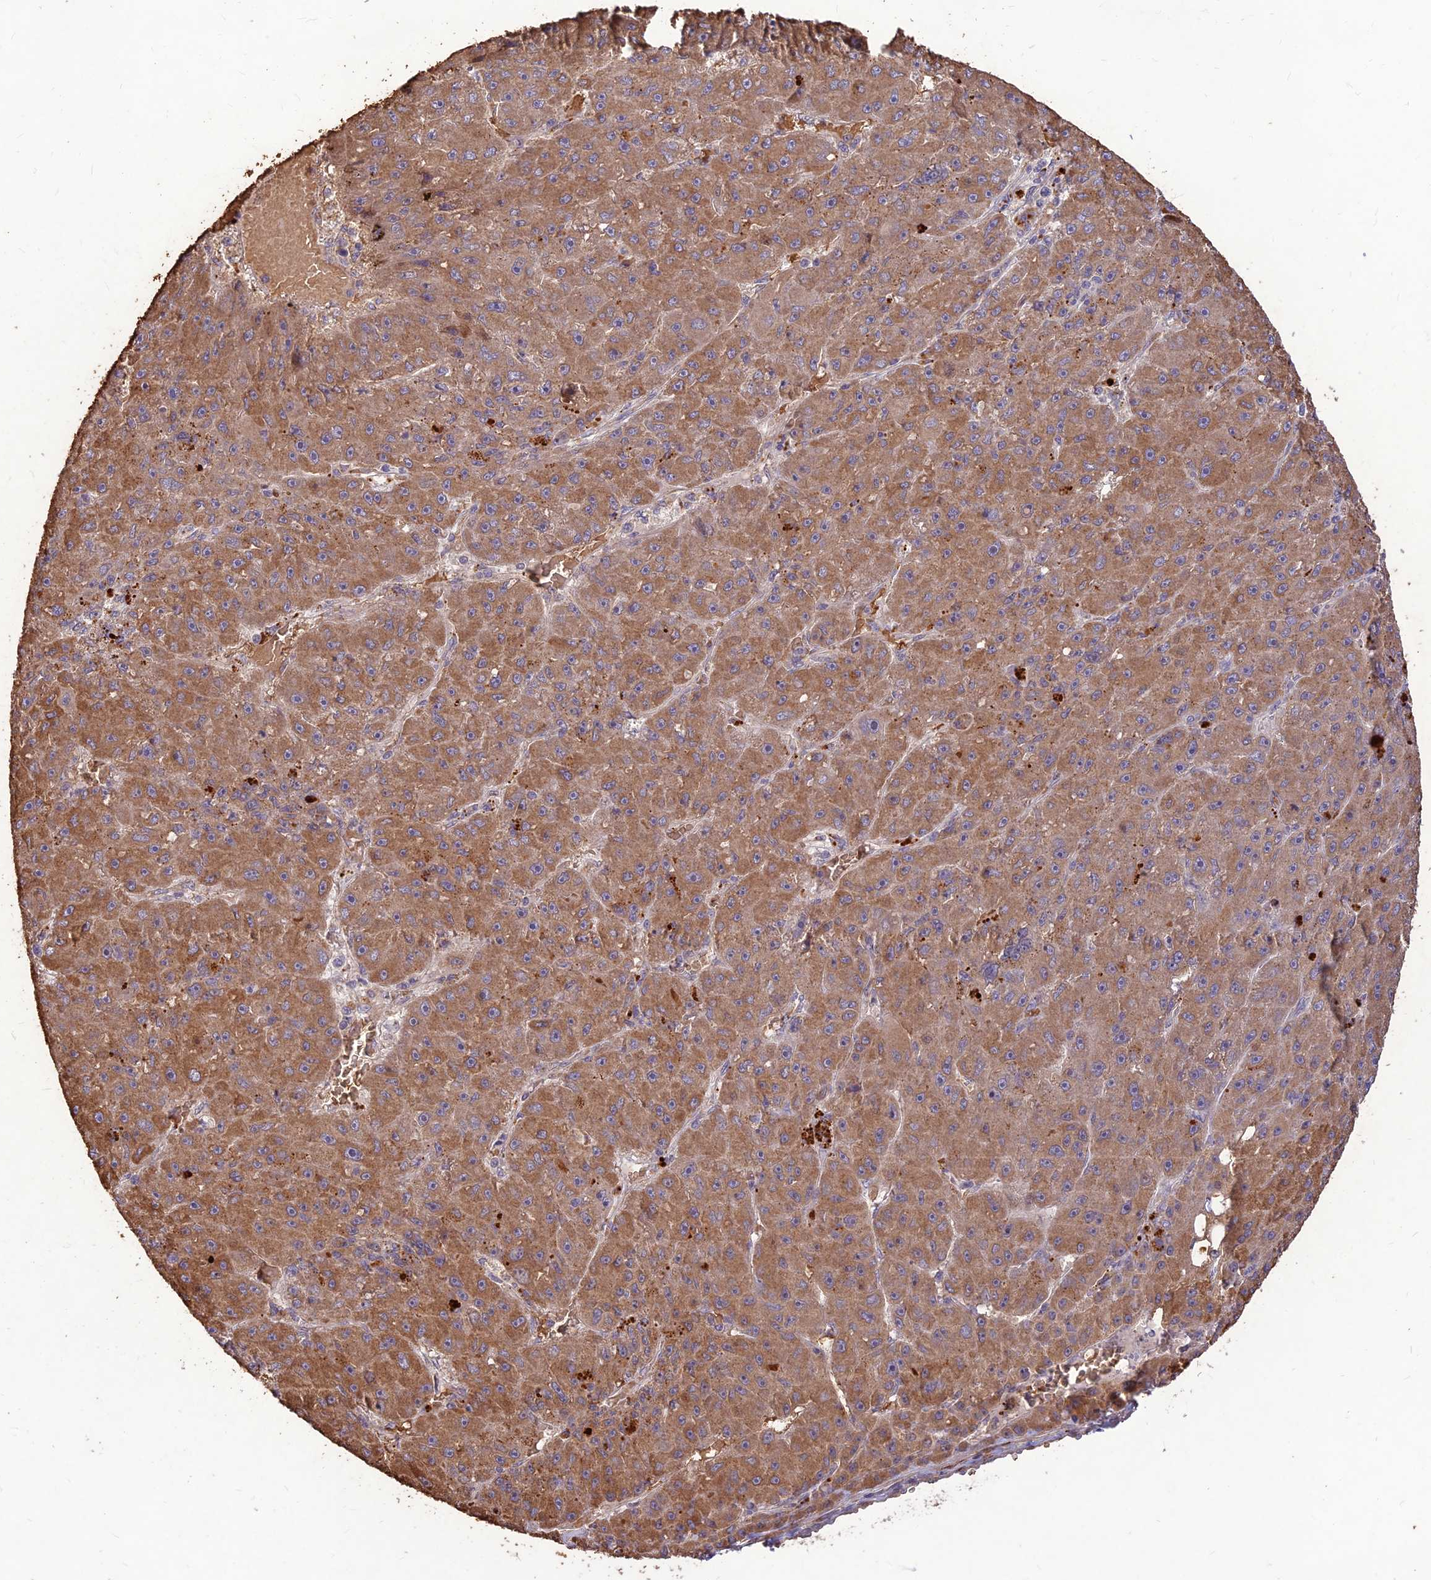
{"staining": {"intensity": "moderate", "quantity": ">75%", "location": "cytoplasmic/membranous"}, "tissue": "liver cancer", "cell_type": "Tumor cells", "image_type": "cancer", "snomed": [{"axis": "morphology", "description": "Carcinoma, Hepatocellular, NOS"}, {"axis": "topography", "description": "Liver"}], "caption": "Brown immunohistochemical staining in human liver cancer reveals moderate cytoplasmic/membranous staining in approximately >75% of tumor cells.", "gene": "PPP1R11", "patient": {"sex": "male", "age": 67}}